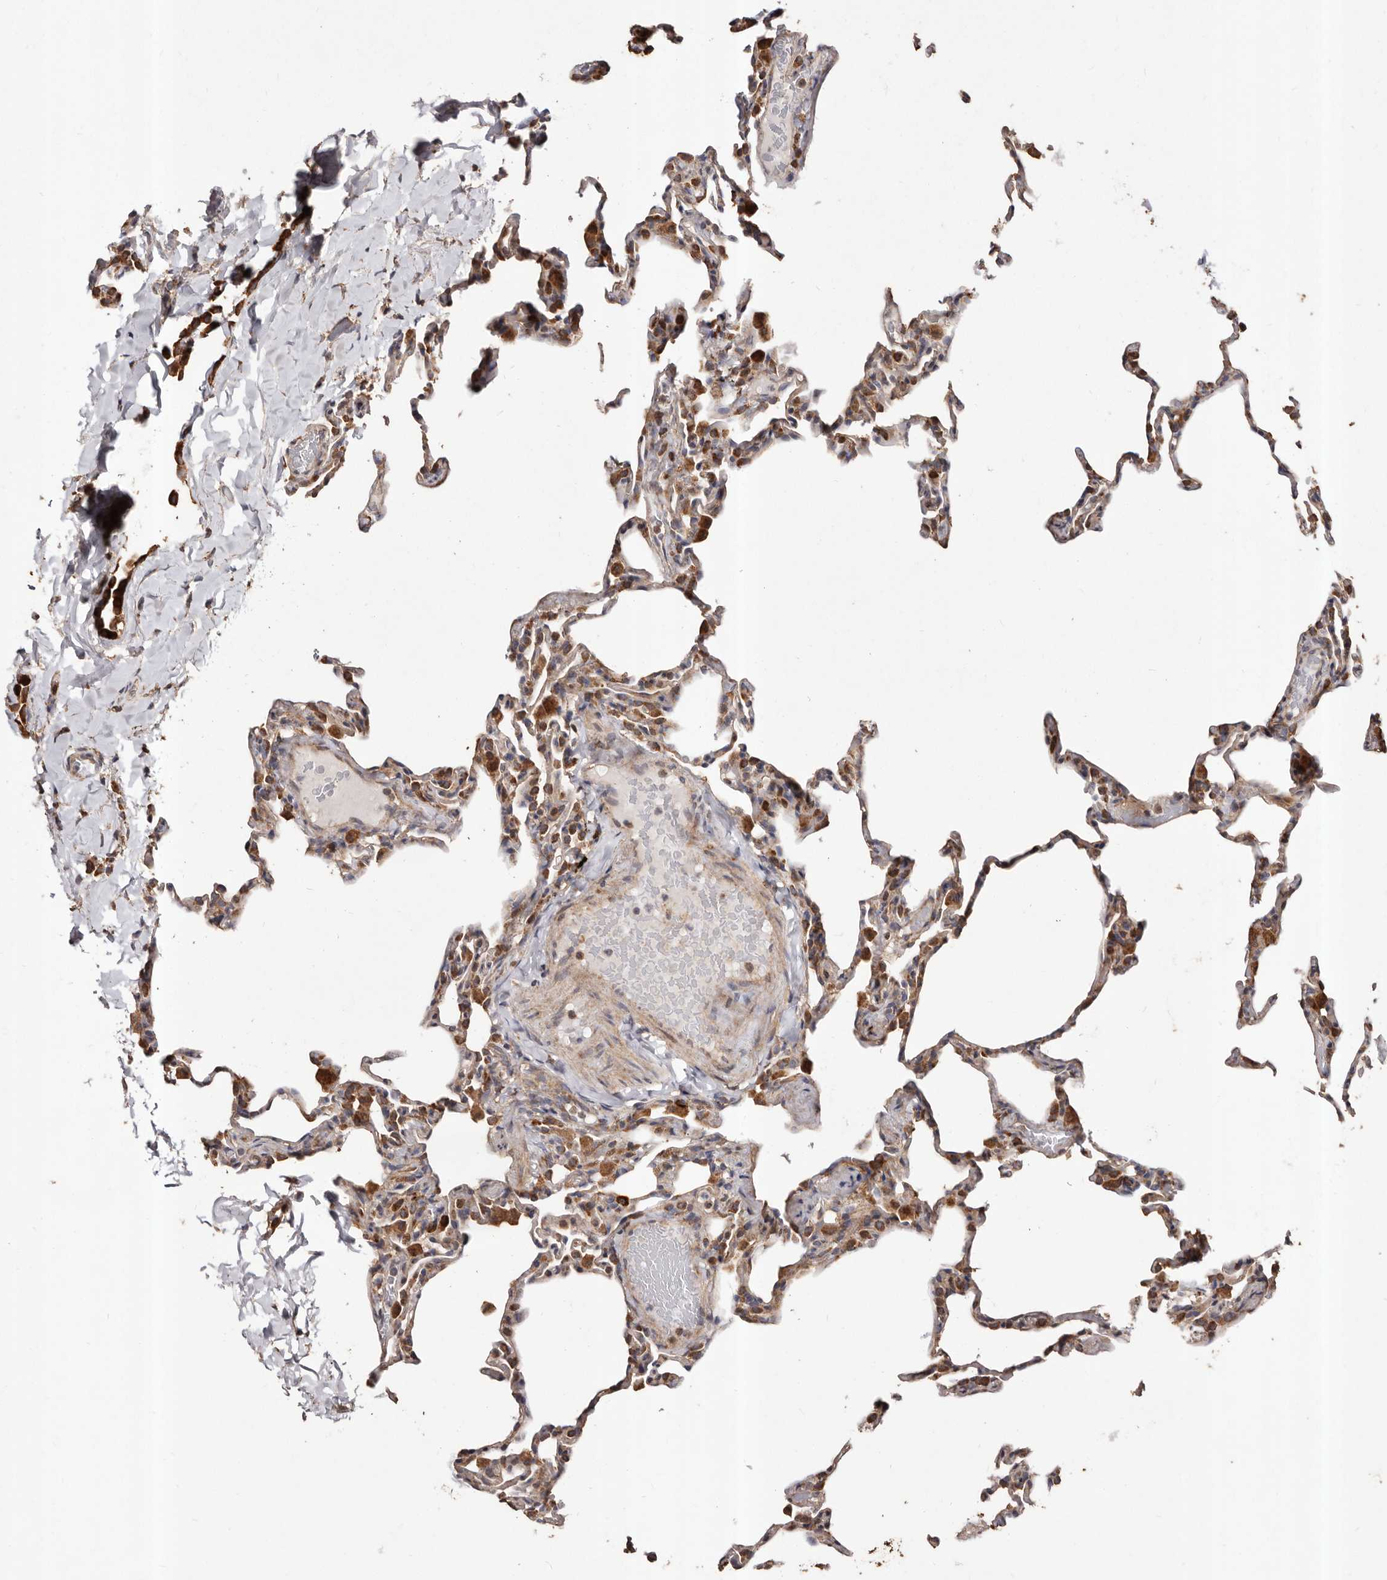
{"staining": {"intensity": "moderate", "quantity": "25%-75%", "location": "cytoplasmic/membranous"}, "tissue": "lung", "cell_type": "Alveolar cells", "image_type": "normal", "snomed": [{"axis": "morphology", "description": "Normal tissue, NOS"}, {"axis": "topography", "description": "Lung"}], "caption": "Protein expression by immunohistochemistry reveals moderate cytoplasmic/membranous expression in approximately 25%-75% of alveolar cells in benign lung. (DAB IHC with brightfield microscopy, high magnification).", "gene": "STEAP2", "patient": {"sex": "male", "age": 20}}